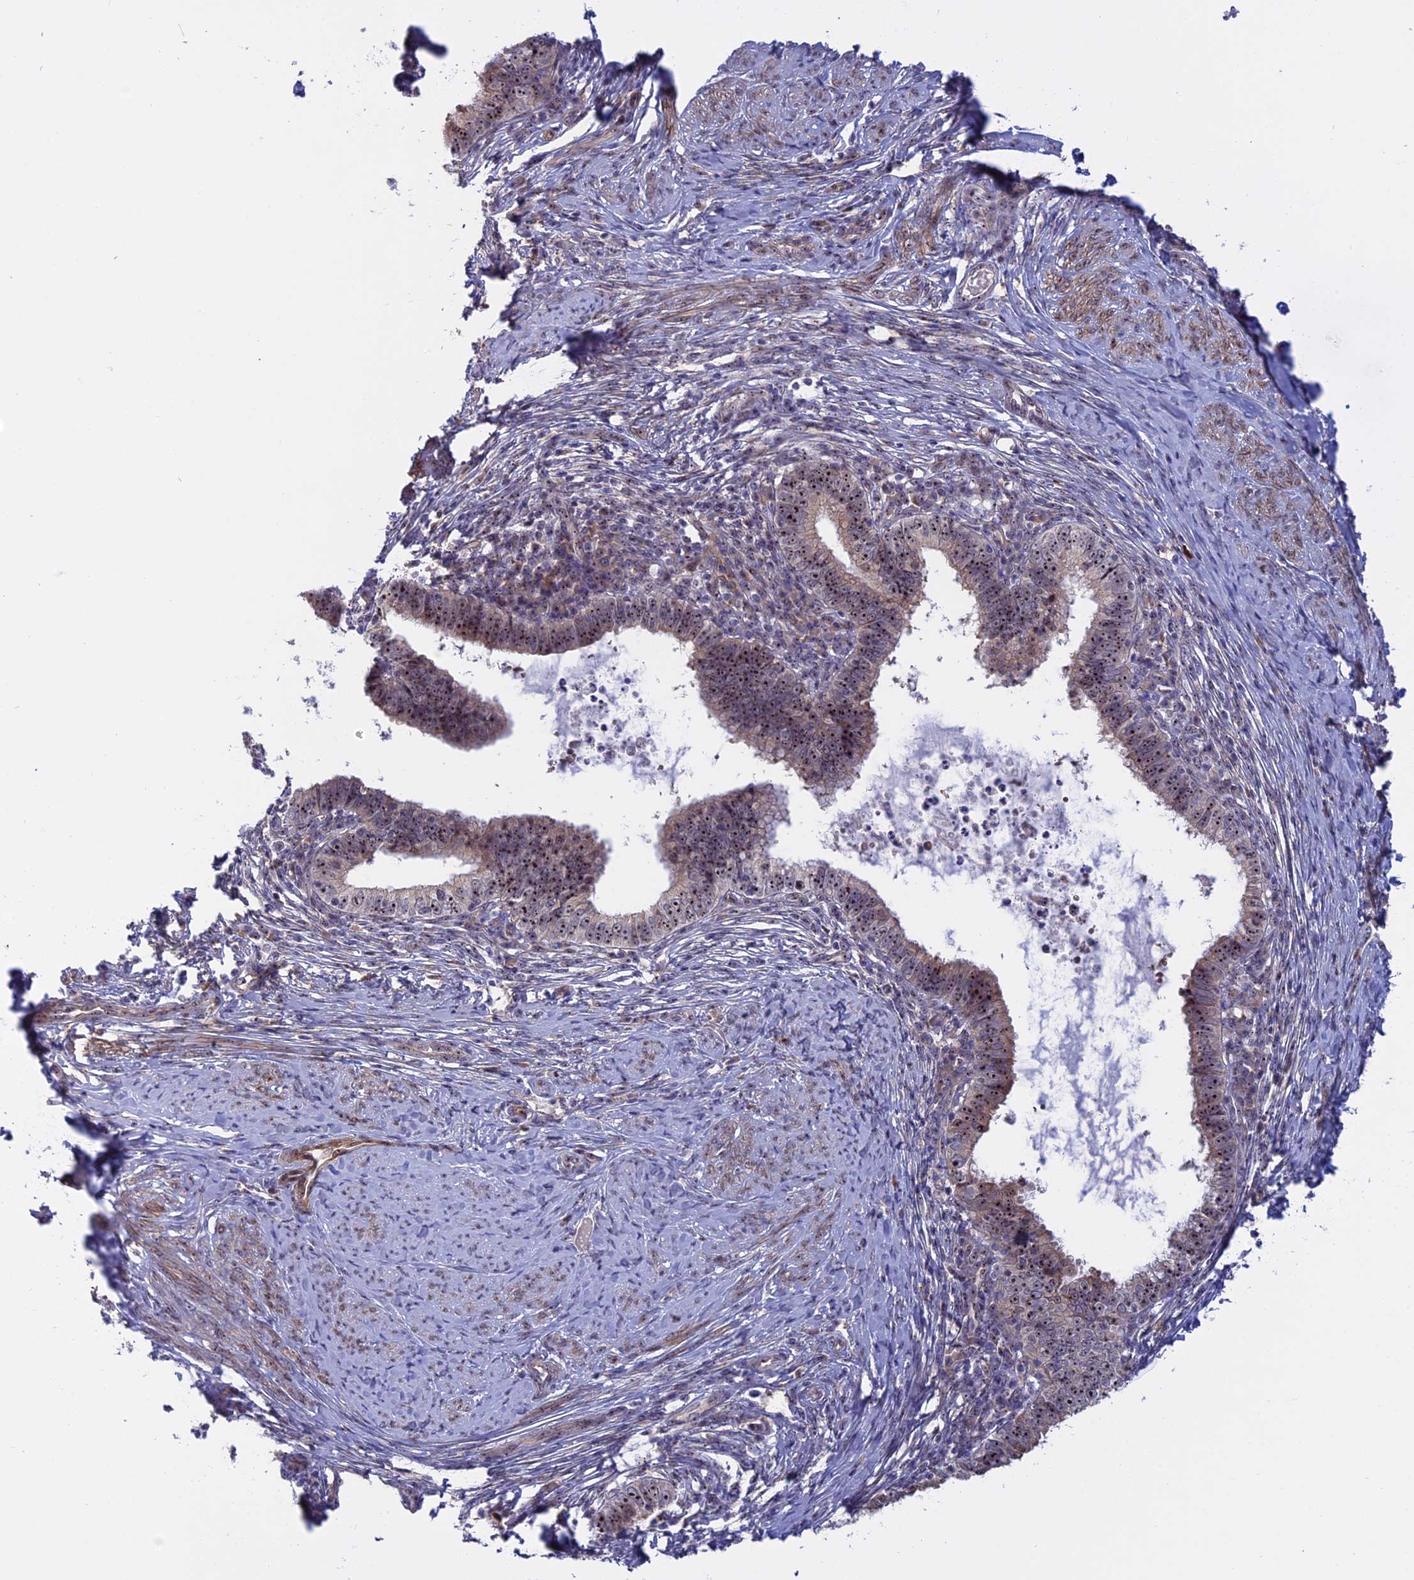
{"staining": {"intensity": "moderate", "quantity": ">75%", "location": "nuclear"}, "tissue": "cervical cancer", "cell_type": "Tumor cells", "image_type": "cancer", "snomed": [{"axis": "morphology", "description": "Adenocarcinoma, NOS"}, {"axis": "topography", "description": "Cervix"}], "caption": "Immunohistochemical staining of cervical cancer (adenocarcinoma) reveals moderate nuclear protein positivity in about >75% of tumor cells. (DAB IHC, brown staining for protein, blue staining for nuclei).", "gene": "DBNDD1", "patient": {"sex": "female", "age": 36}}